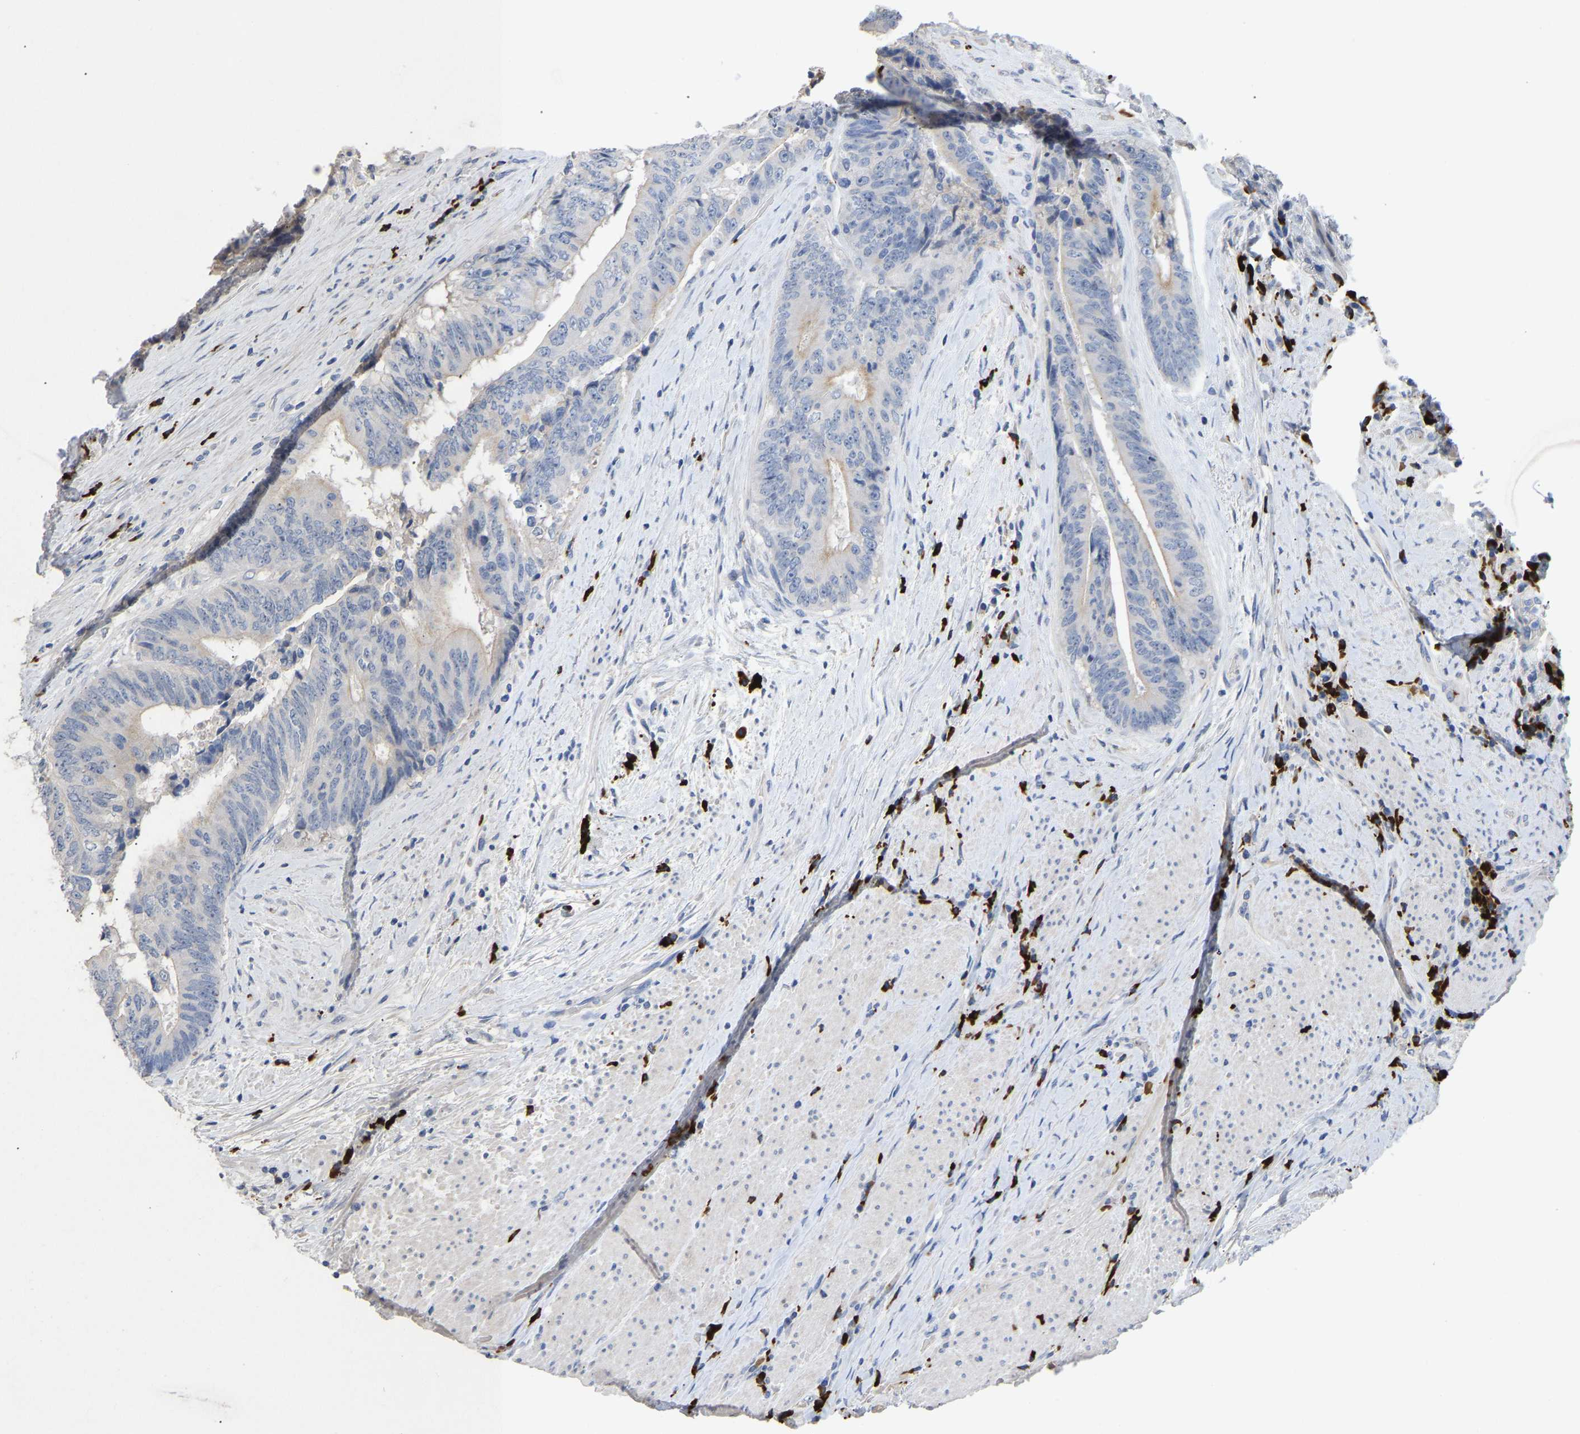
{"staining": {"intensity": "negative", "quantity": "none", "location": "none"}, "tissue": "colorectal cancer", "cell_type": "Tumor cells", "image_type": "cancer", "snomed": [{"axis": "morphology", "description": "Adenocarcinoma, NOS"}, {"axis": "topography", "description": "Rectum"}], "caption": "Immunohistochemical staining of human adenocarcinoma (colorectal) demonstrates no significant expression in tumor cells.", "gene": "FGF18", "patient": {"sex": "male", "age": 72}}